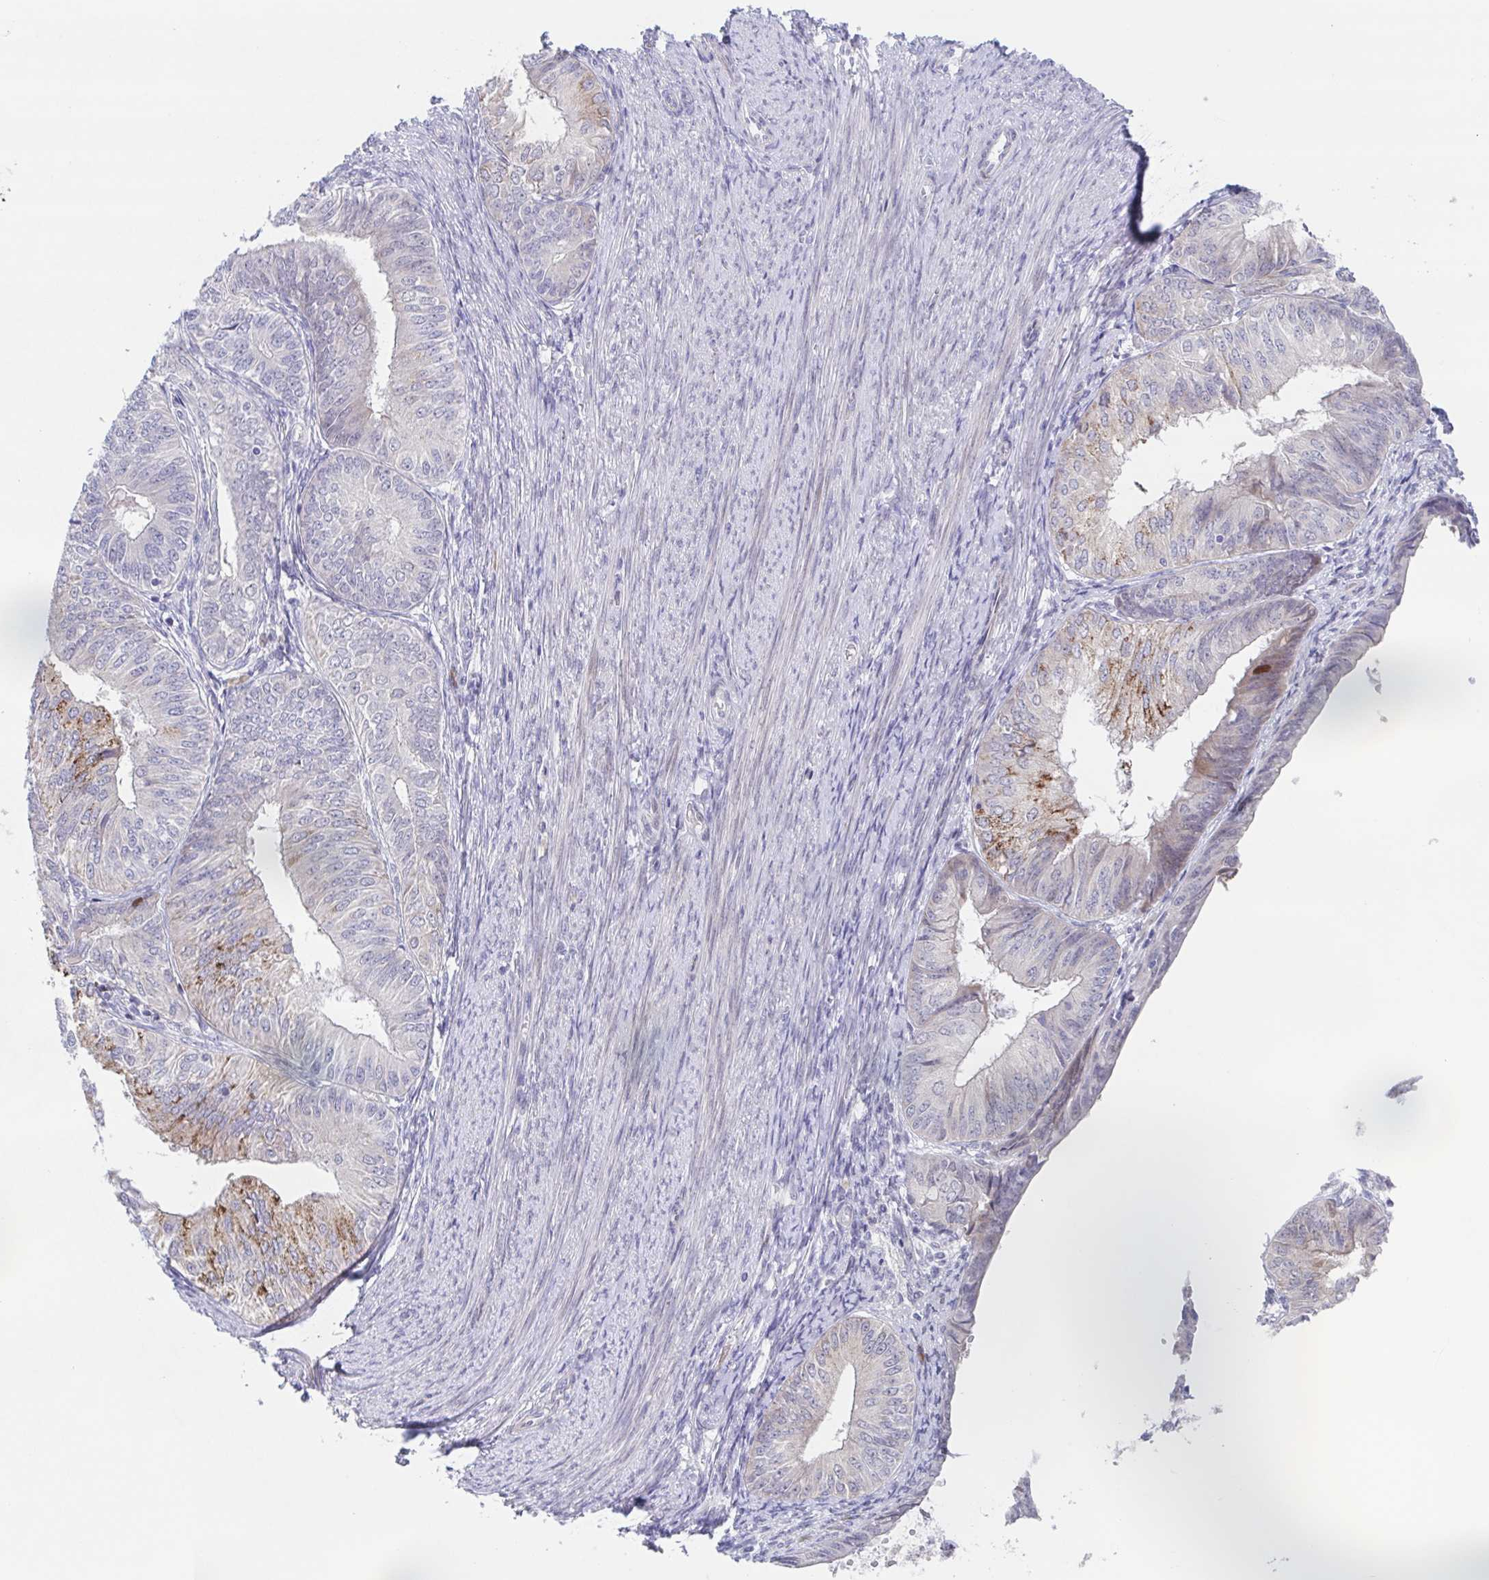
{"staining": {"intensity": "weak", "quantity": "<25%", "location": "cytoplasmic/membranous"}, "tissue": "endometrial cancer", "cell_type": "Tumor cells", "image_type": "cancer", "snomed": [{"axis": "morphology", "description": "Adenocarcinoma, NOS"}, {"axis": "topography", "description": "Endometrium"}], "caption": "Tumor cells show no significant protein expression in endometrial cancer.", "gene": "POU2F3", "patient": {"sex": "female", "age": 58}}